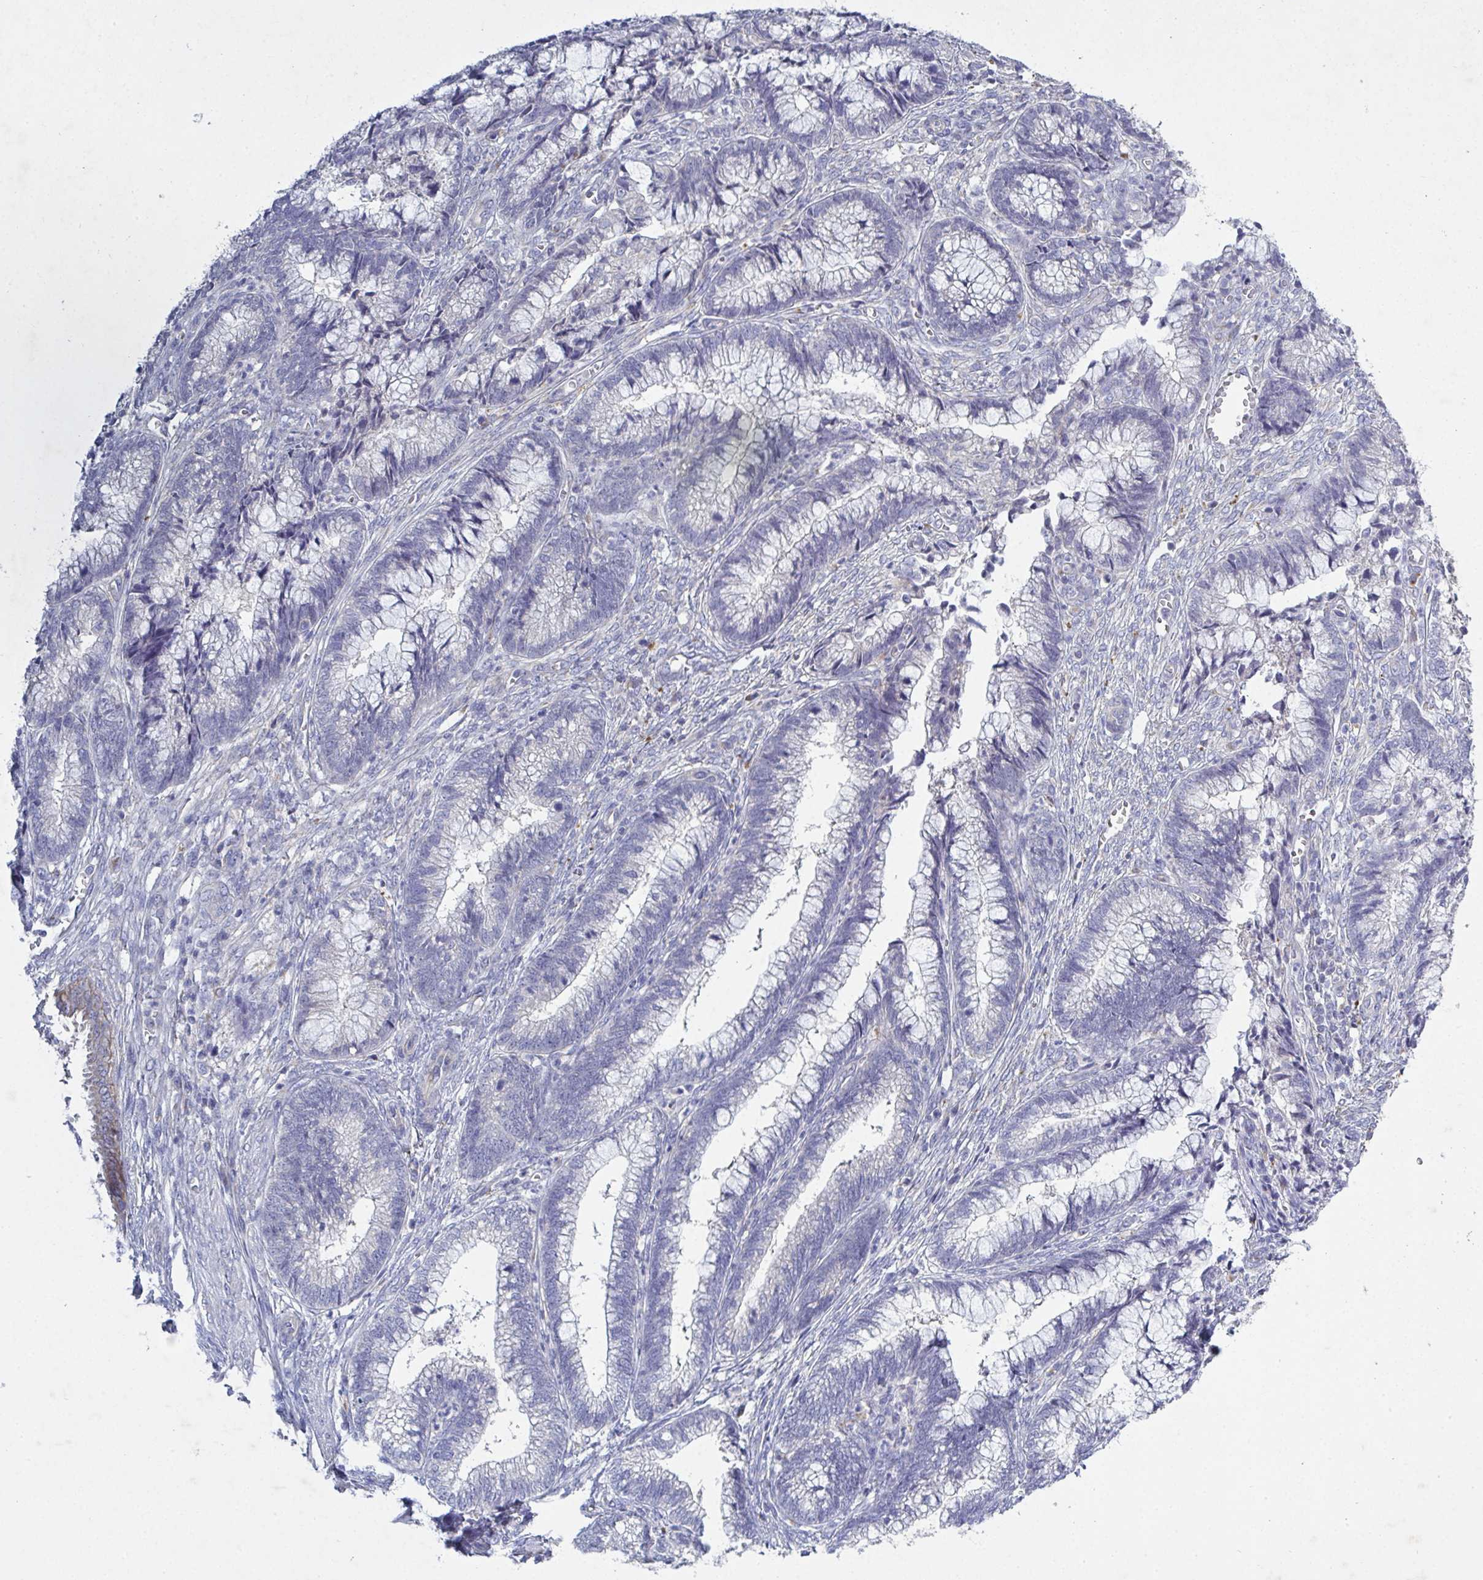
{"staining": {"intensity": "negative", "quantity": "none", "location": "none"}, "tissue": "cervical cancer", "cell_type": "Tumor cells", "image_type": "cancer", "snomed": [{"axis": "morphology", "description": "Adenocarcinoma, NOS"}, {"axis": "topography", "description": "Cervix"}], "caption": "An IHC photomicrograph of adenocarcinoma (cervical) is shown. There is no staining in tumor cells of adenocarcinoma (cervical).", "gene": "GALNT13", "patient": {"sex": "female", "age": 44}}